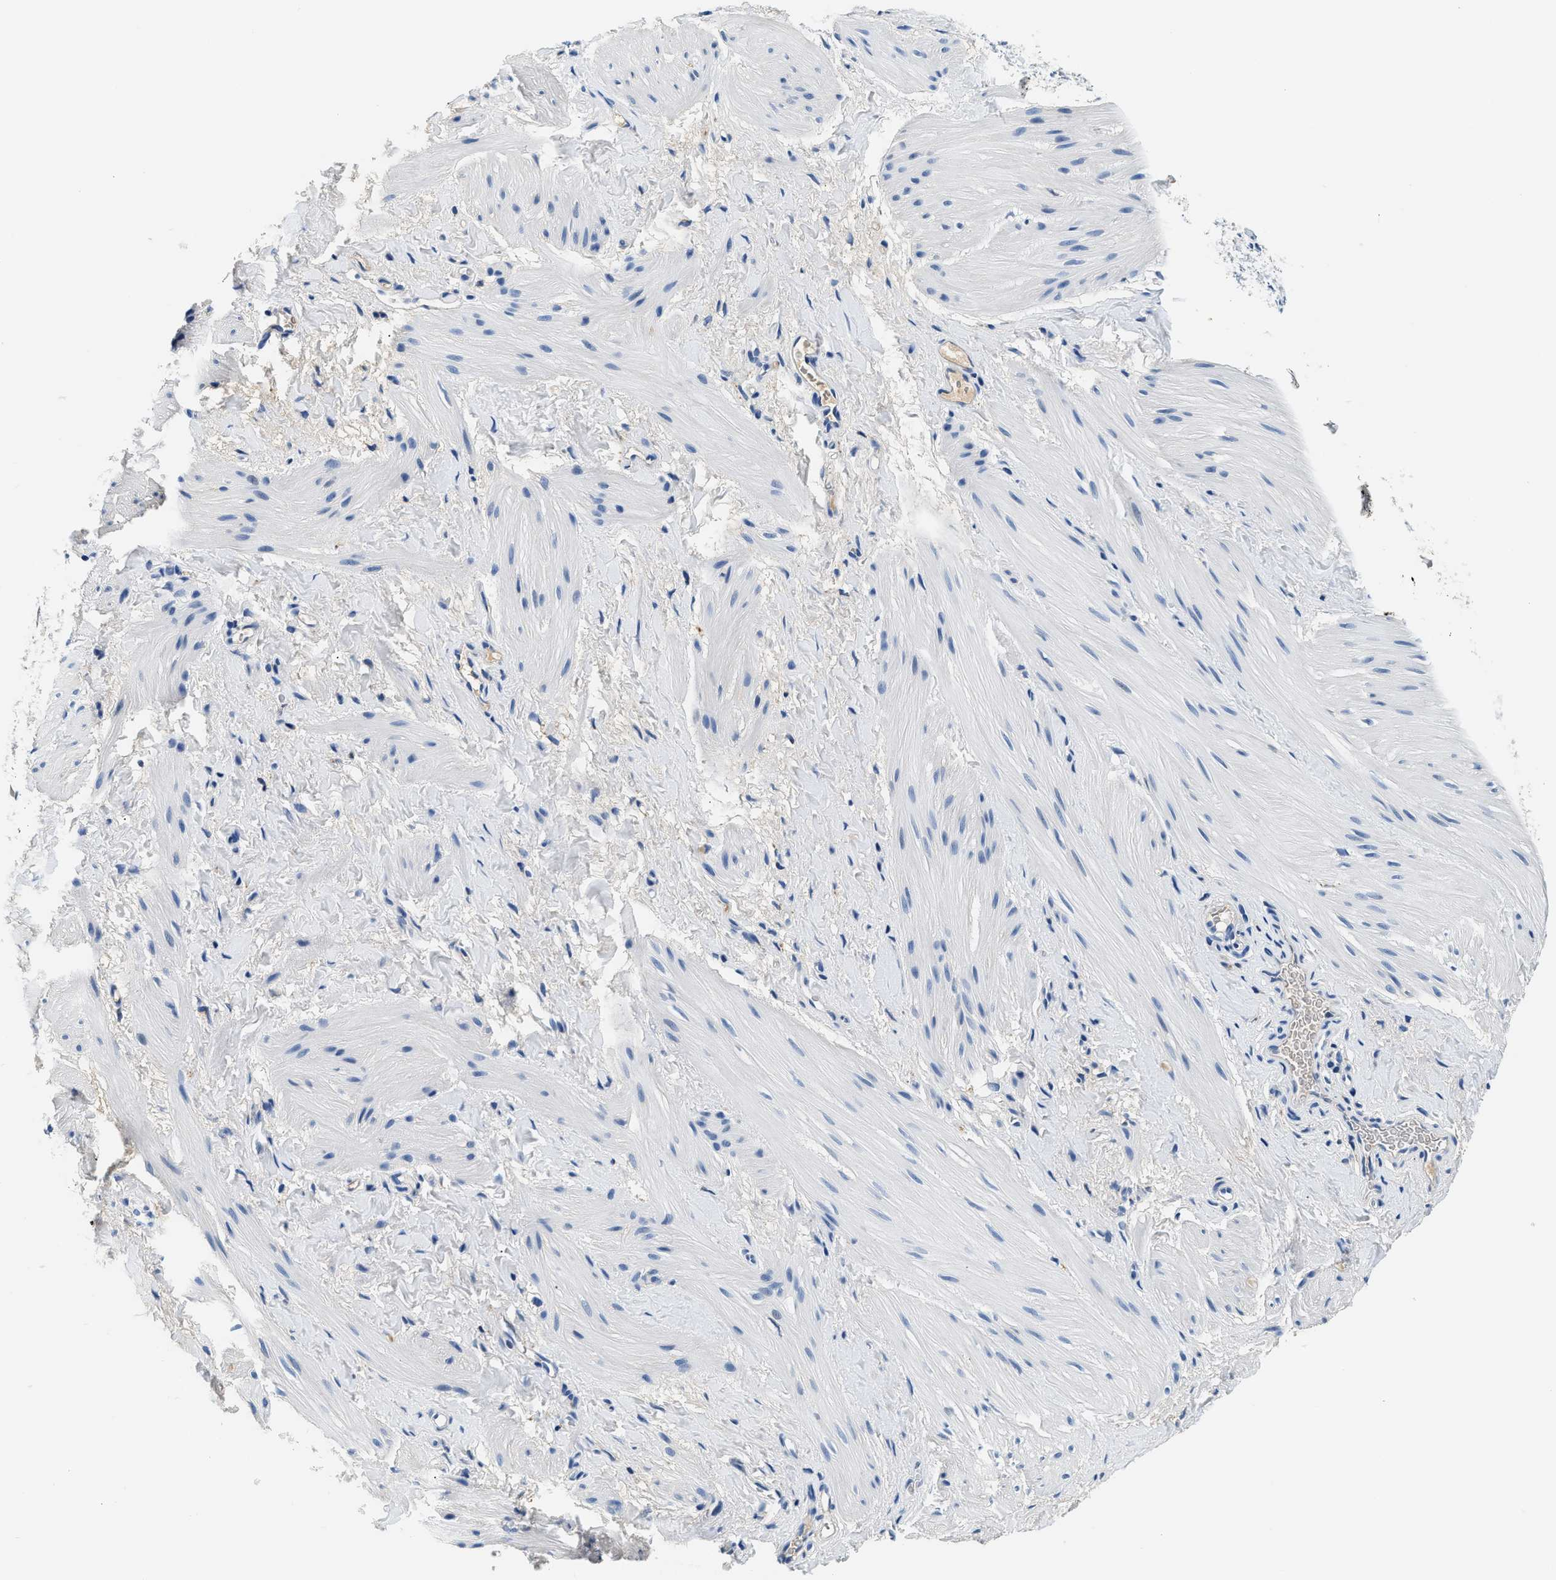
{"staining": {"intensity": "negative", "quantity": "none", "location": "none"}, "tissue": "smooth muscle", "cell_type": "Smooth muscle cells", "image_type": "normal", "snomed": [{"axis": "morphology", "description": "Normal tissue, NOS"}, {"axis": "topography", "description": "Smooth muscle"}], "caption": "The micrograph shows no significant positivity in smooth muscle cells of smooth muscle. Brightfield microscopy of IHC stained with DAB (3,3'-diaminobenzidine) (brown) and hematoxylin (blue), captured at high magnification.", "gene": "PCK2", "patient": {"sex": "male", "age": 16}}